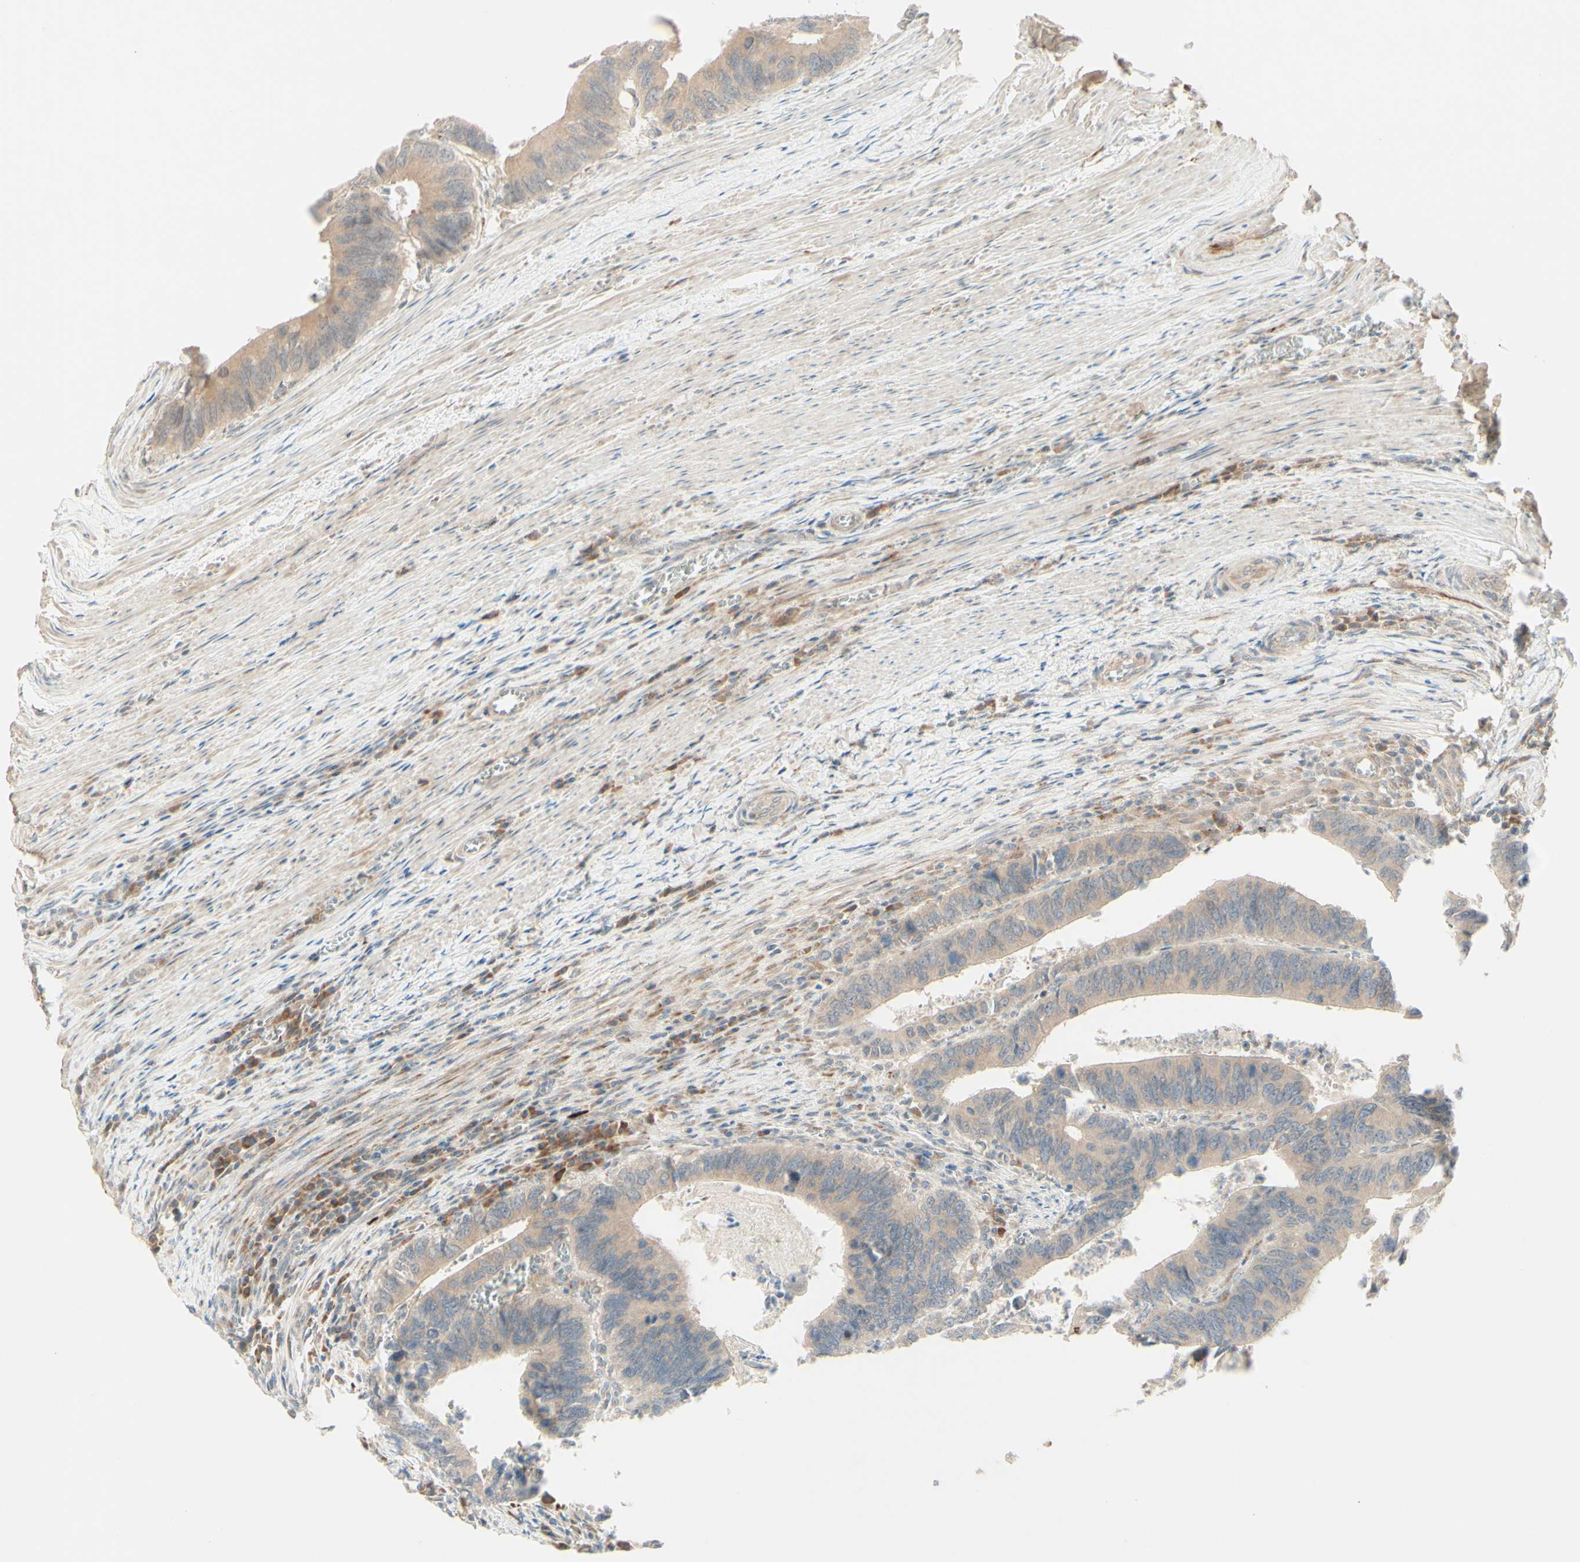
{"staining": {"intensity": "weak", "quantity": ">75%", "location": "cytoplasmic/membranous"}, "tissue": "colorectal cancer", "cell_type": "Tumor cells", "image_type": "cancer", "snomed": [{"axis": "morphology", "description": "Adenocarcinoma, NOS"}, {"axis": "topography", "description": "Colon"}], "caption": "Weak cytoplasmic/membranous protein staining is appreciated in approximately >75% of tumor cells in colorectal cancer.", "gene": "ZW10", "patient": {"sex": "male", "age": 72}}